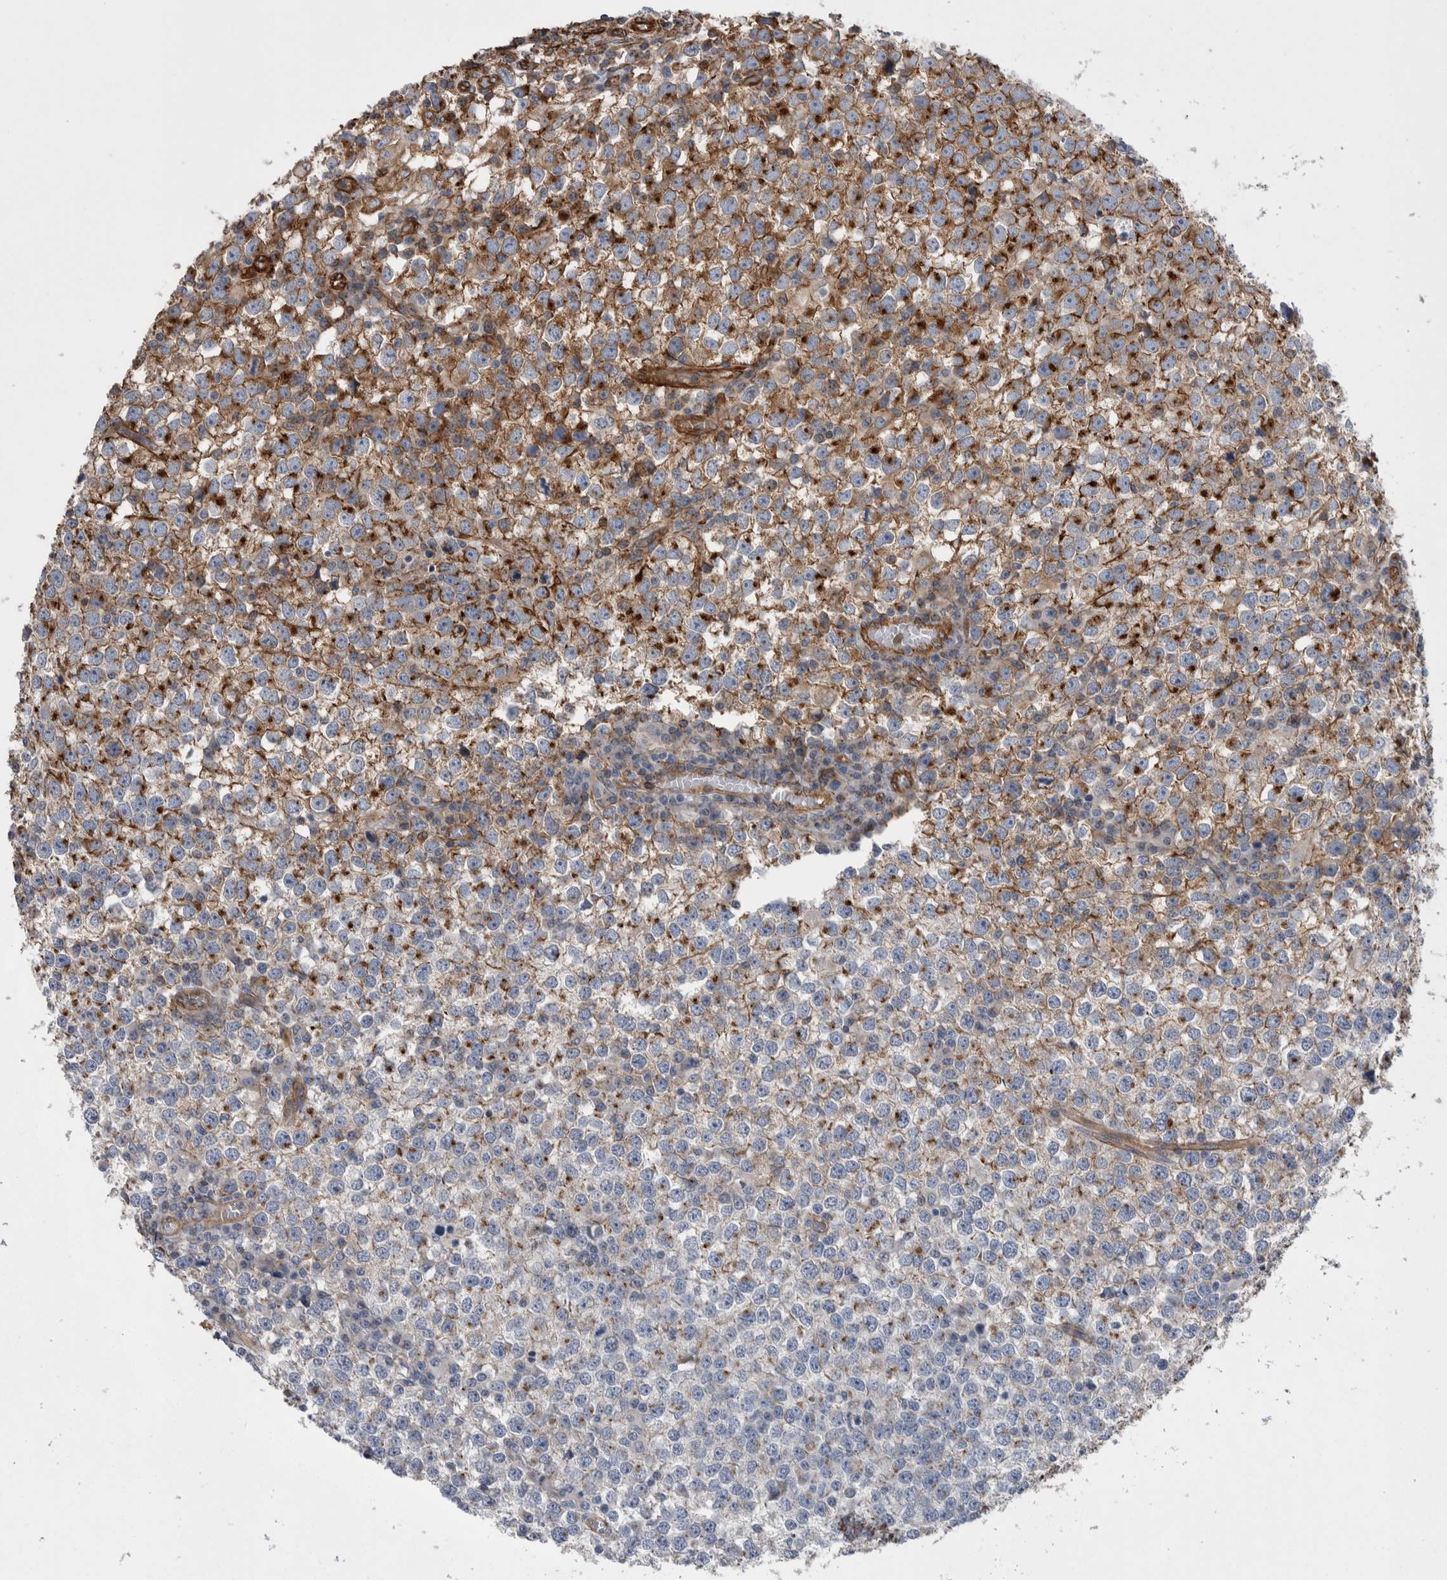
{"staining": {"intensity": "moderate", "quantity": "25%-75%", "location": "cytoplasmic/membranous"}, "tissue": "testis cancer", "cell_type": "Tumor cells", "image_type": "cancer", "snomed": [{"axis": "morphology", "description": "Seminoma, NOS"}, {"axis": "topography", "description": "Testis"}], "caption": "Protein staining of seminoma (testis) tissue demonstrates moderate cytoplasmic/membranous positivity in approximately 25%-75% of tumor cells. (DAB (3,3'-diaminobenzidine) IHC, brown staining for protein, blue staining for nuclei).", "gene": "KIF12", "patient": {"sex": "male", "age": 65}}